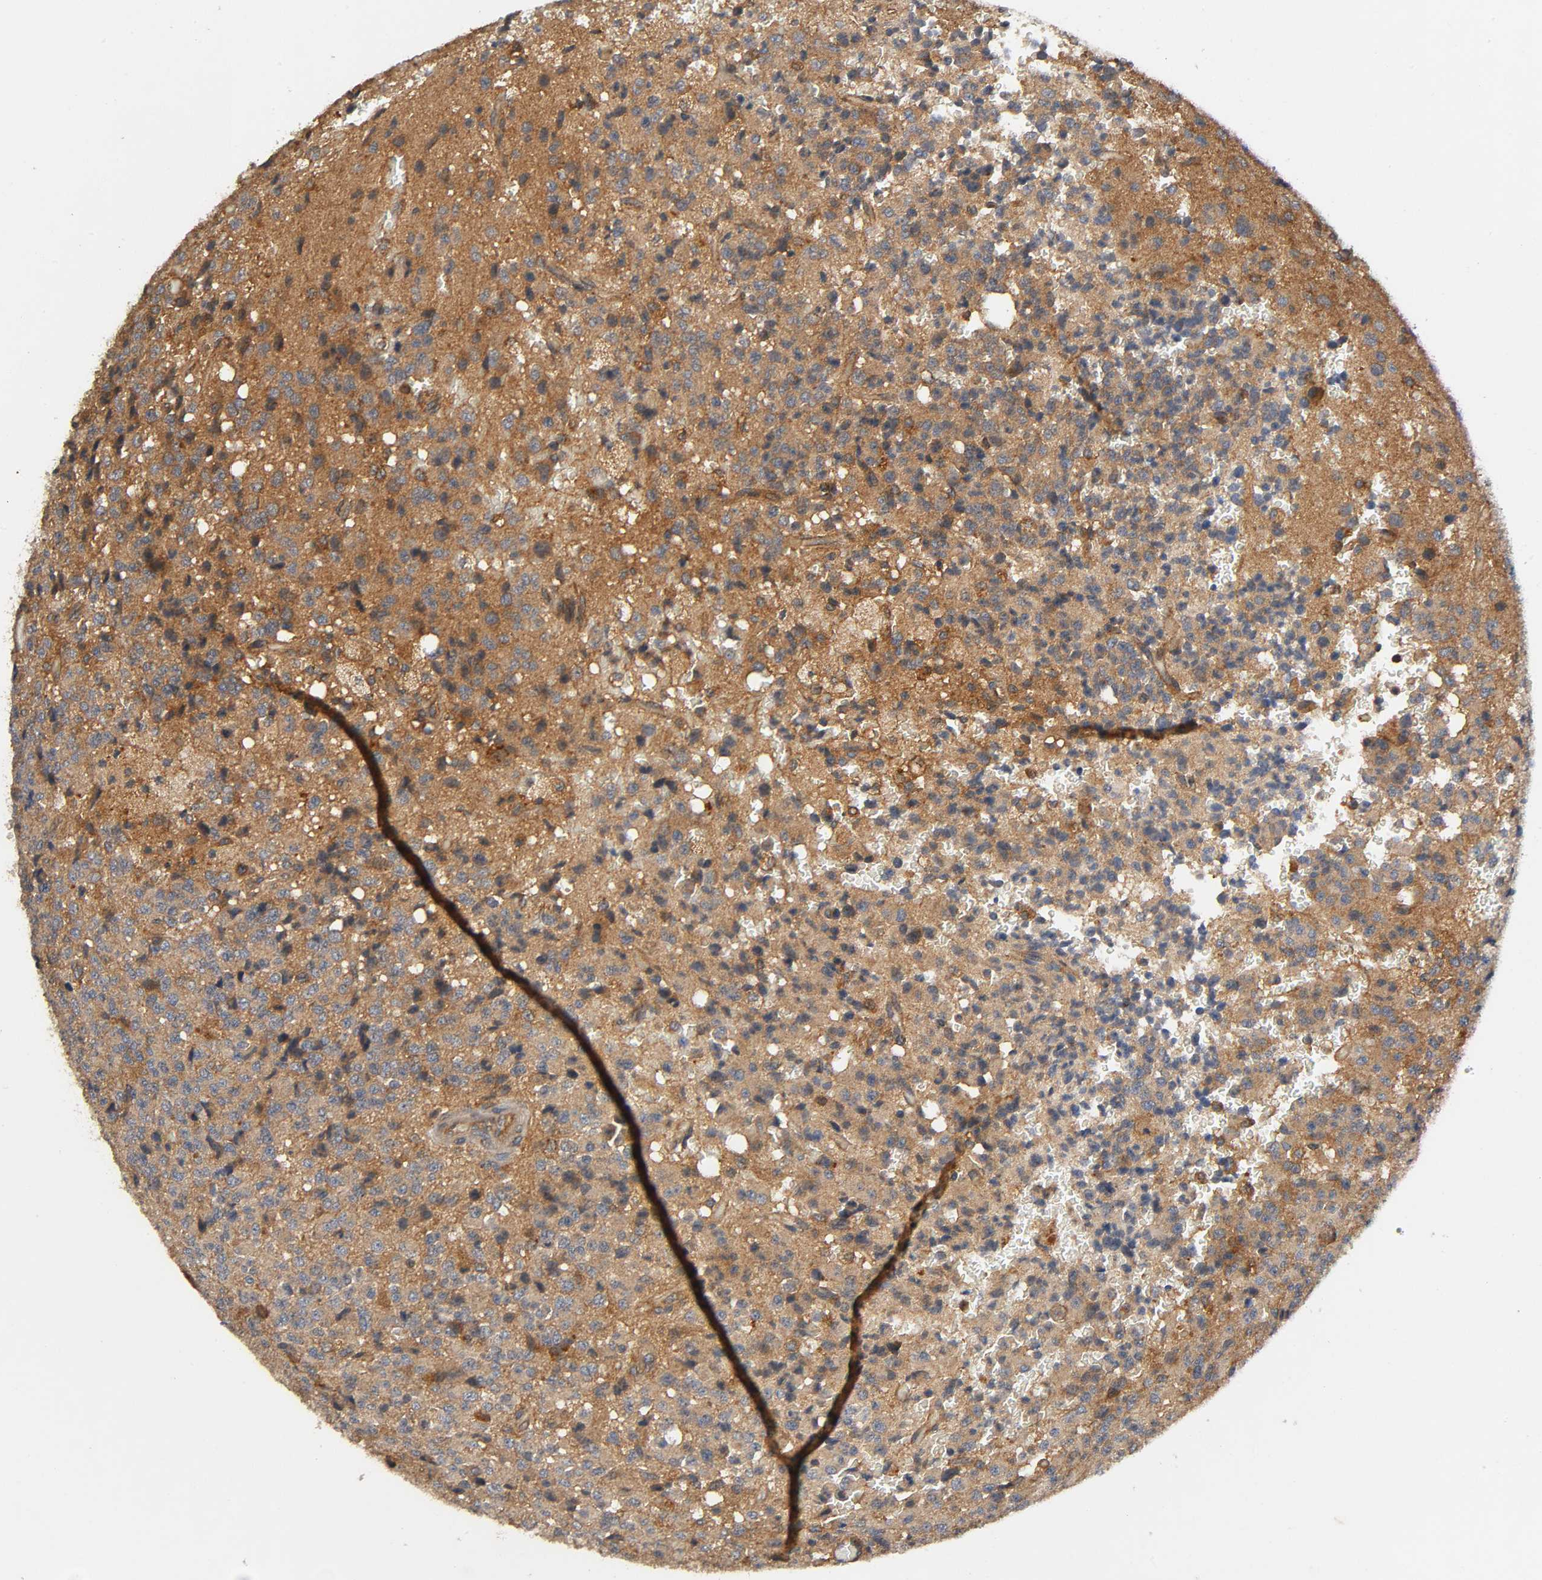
{"staining": {"intensity": "moderate", "quantity": ">75%", "location": "cytoplasmic/membranous"}, "tissue": "glioma", "cell_type": "Tumor cells", "image_type": "cancer", "snomed": [{"axis": "morphology", "description": "Glioma, malignant, High grade"}, {"axis": "topography", "description": "pancreas cauda"}], "caption": "Tumor cells demonstrate medium levels of moderate cytoplasmic/membranous expression in approximately >75% of cells in high-grade glioma (malignant).", "gene": "IKBKB", "patient": {"sex": "male", "age": 60}}